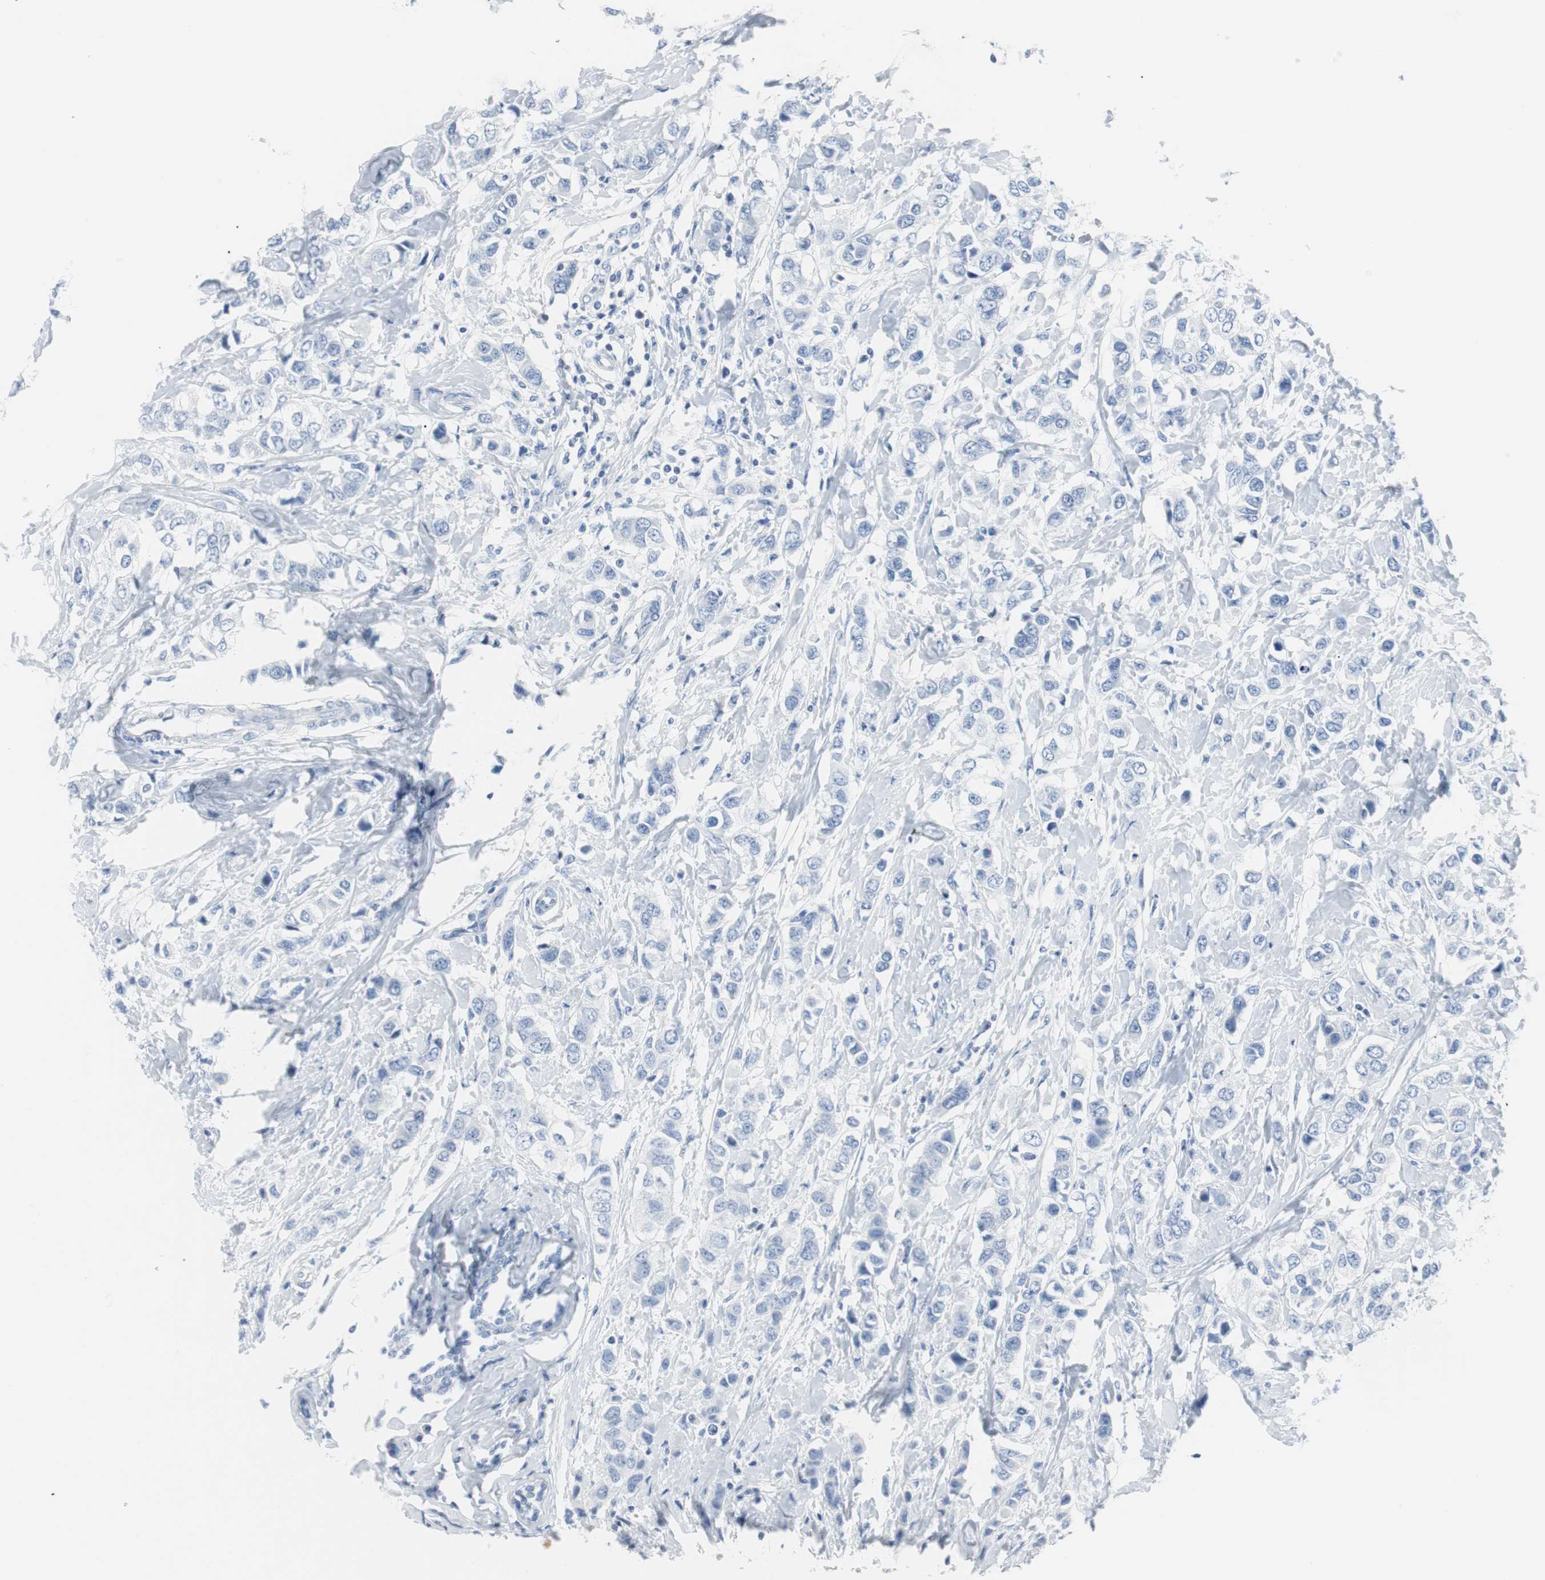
{"staining": {"intensity": "negative", "quantity": "none", "location": "none"}, "tissue": "breast cancer", "cell_type": "Tumor cells", "image_type": "cancer", "snomed": [{"axis": "morphology", "description": "Duct carcinoma"}, {"axis": "topography", "description": "Breast"}], "caption": "This is an immunohistochemistry micrograph of breast cancer (intraductal carcinoma). There is no expression in tumor cells.", "gene": "GAP43", "patient": {"sex": "female", "age": 50}}